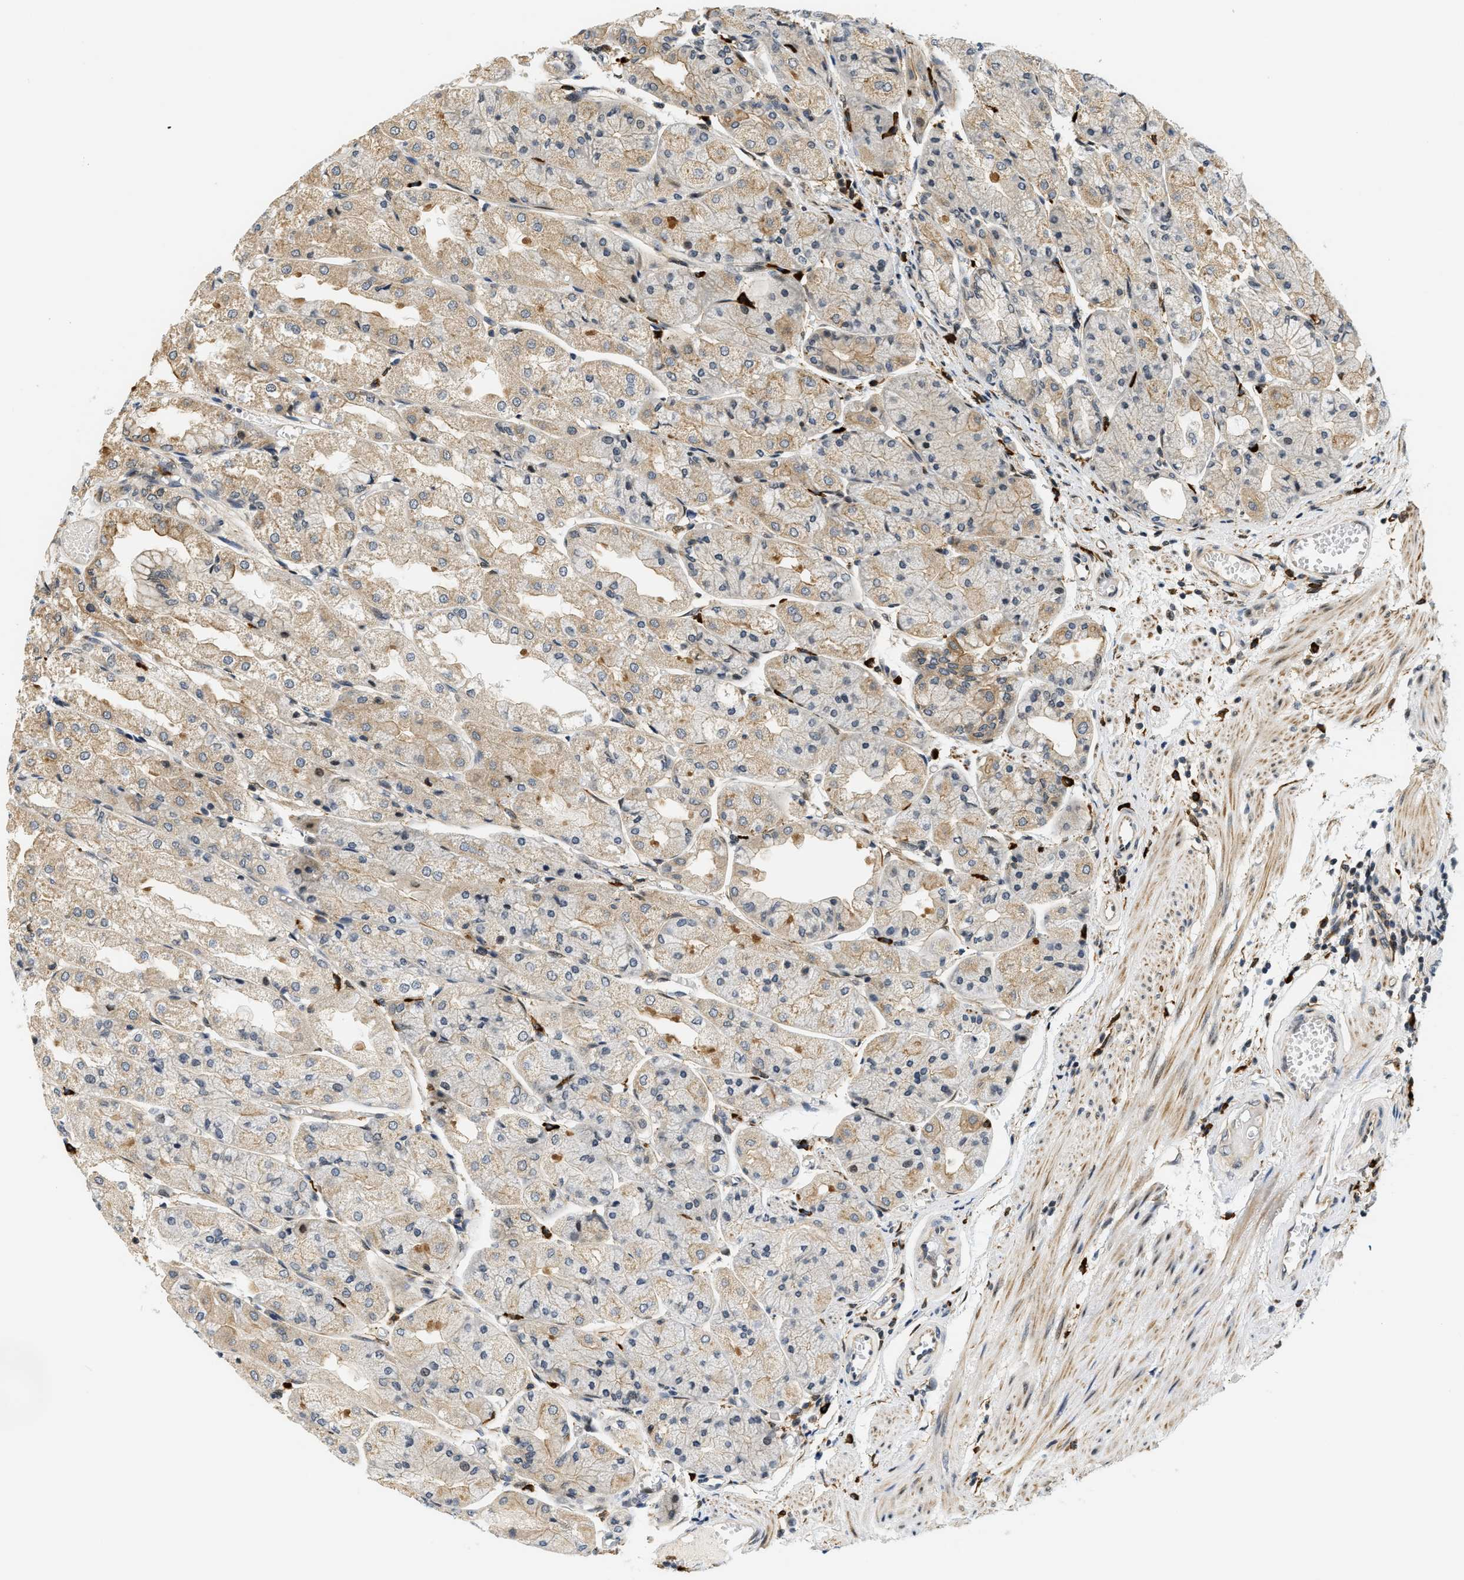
{"staining": {"intensity": "moderate", "quantity": "25%-75%", "location": "cytoplasmic/membranous"}, "tissue": "stomach", "cell_type": "Glandular cells", "image_type": "normal", "snomed": [{"axis": "morphology", "description": "Normal tissue, NOS"}, {"axis": "topography", "description": "Stomach, upper"}], "caption": "Brown immunohistochemical staining in benign stomach reveals moderate cytoplasmic/membranous expression in approximately 25%-75% of glandular cells.", "gene": "KMT2A", "patient": {"sex": "male", "age": 72}}